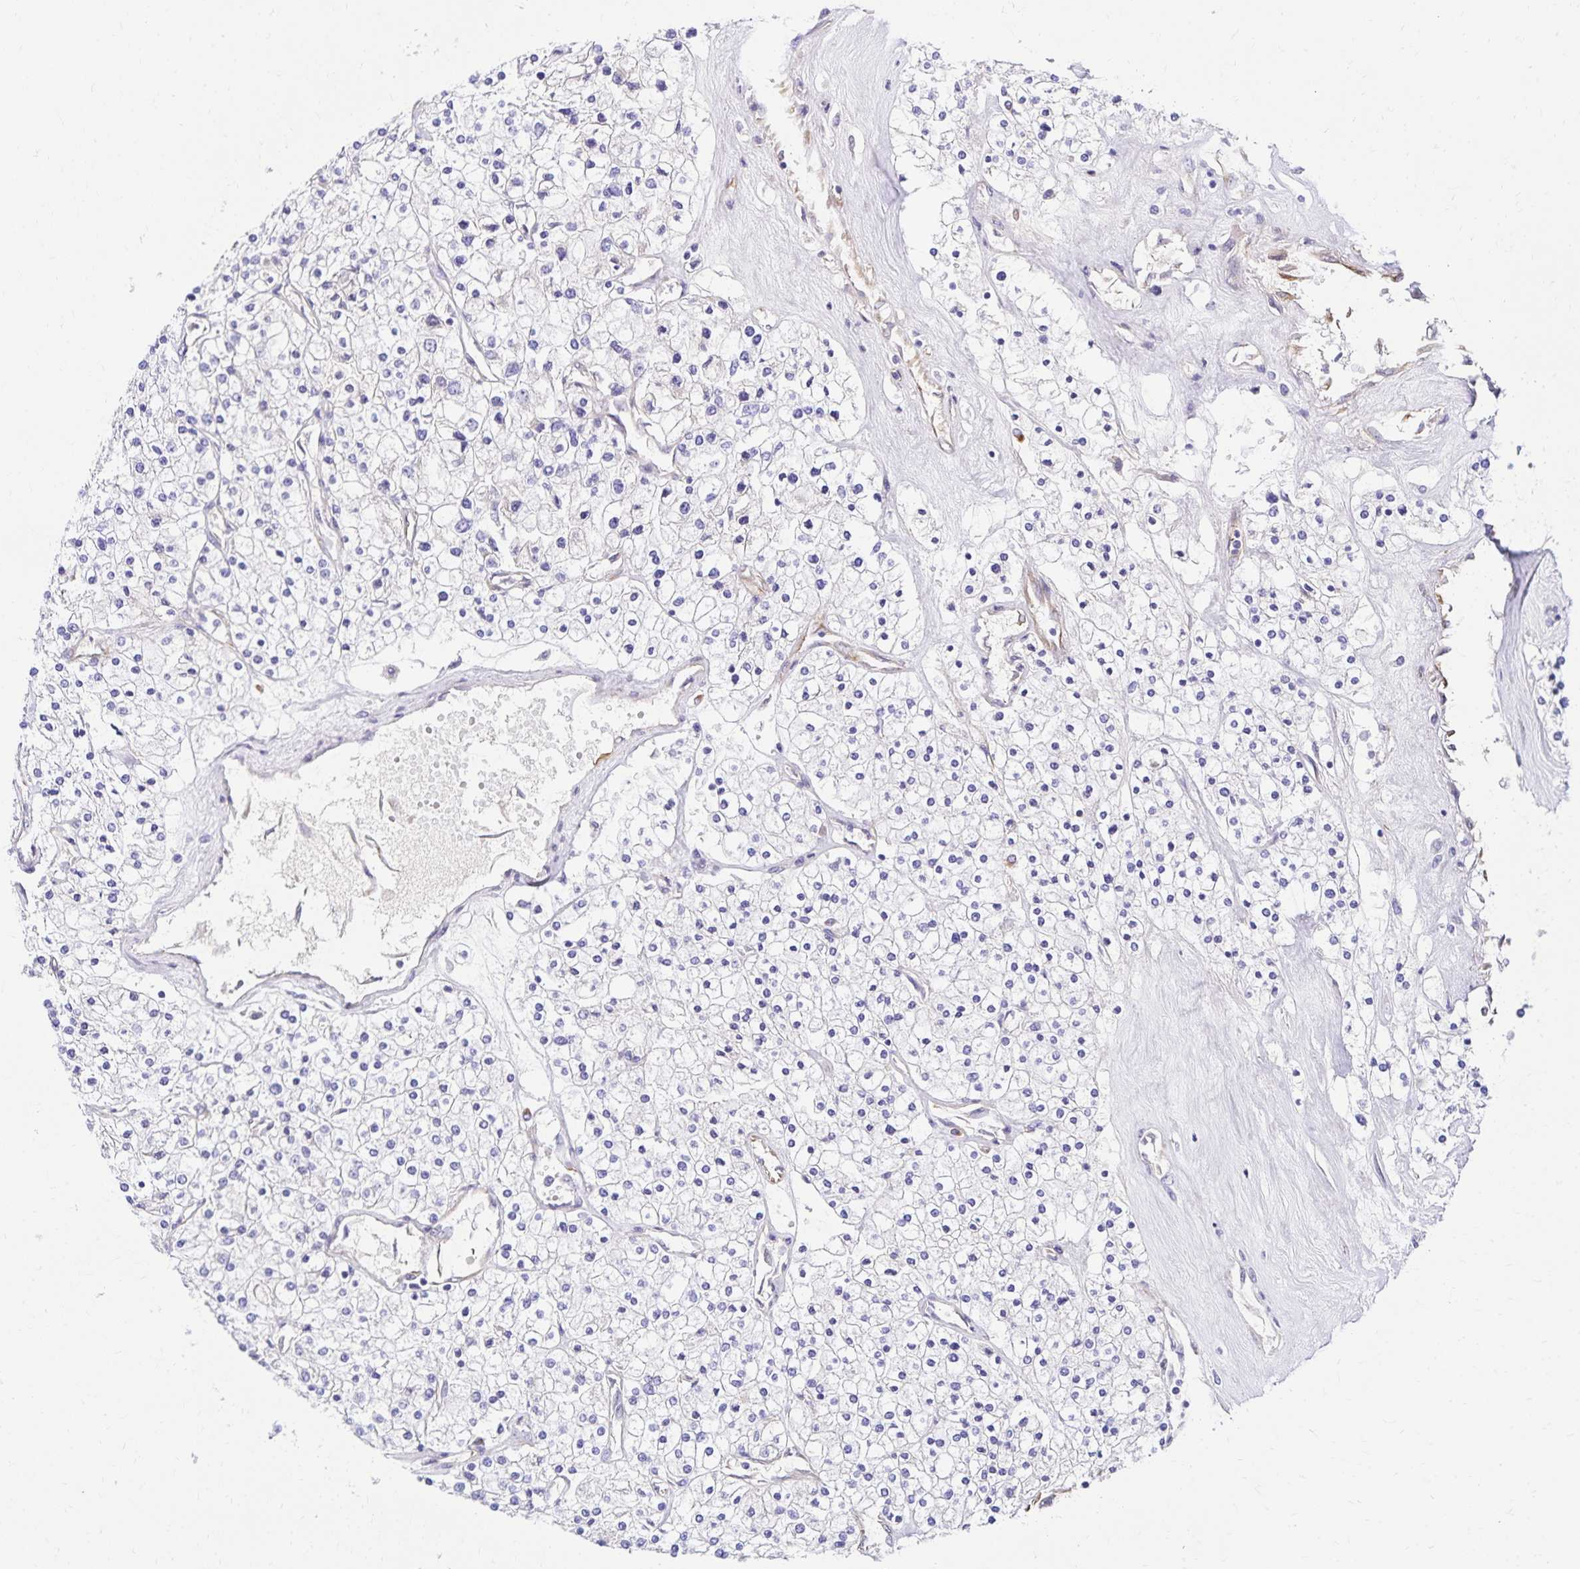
{"staining": {"intensity": "negative", "quantity": "none", "location": "none"}, "tissue": "renal cancer", "cell_type": "Tumor cells", "image_type": "cancer", "snomed": [{"axis": "morphology", "description": "Adenocarcinoma, NOS"}, {"axis": "topography", "description": "Kidney"}], "caption": "This is a photomicrograph of immunohistochemistry staining of renal adenocarcinoma, which shows no expression in tumor cells.", "gene": "TRPV6", "patient": {"sex": "male", "age": 80}}